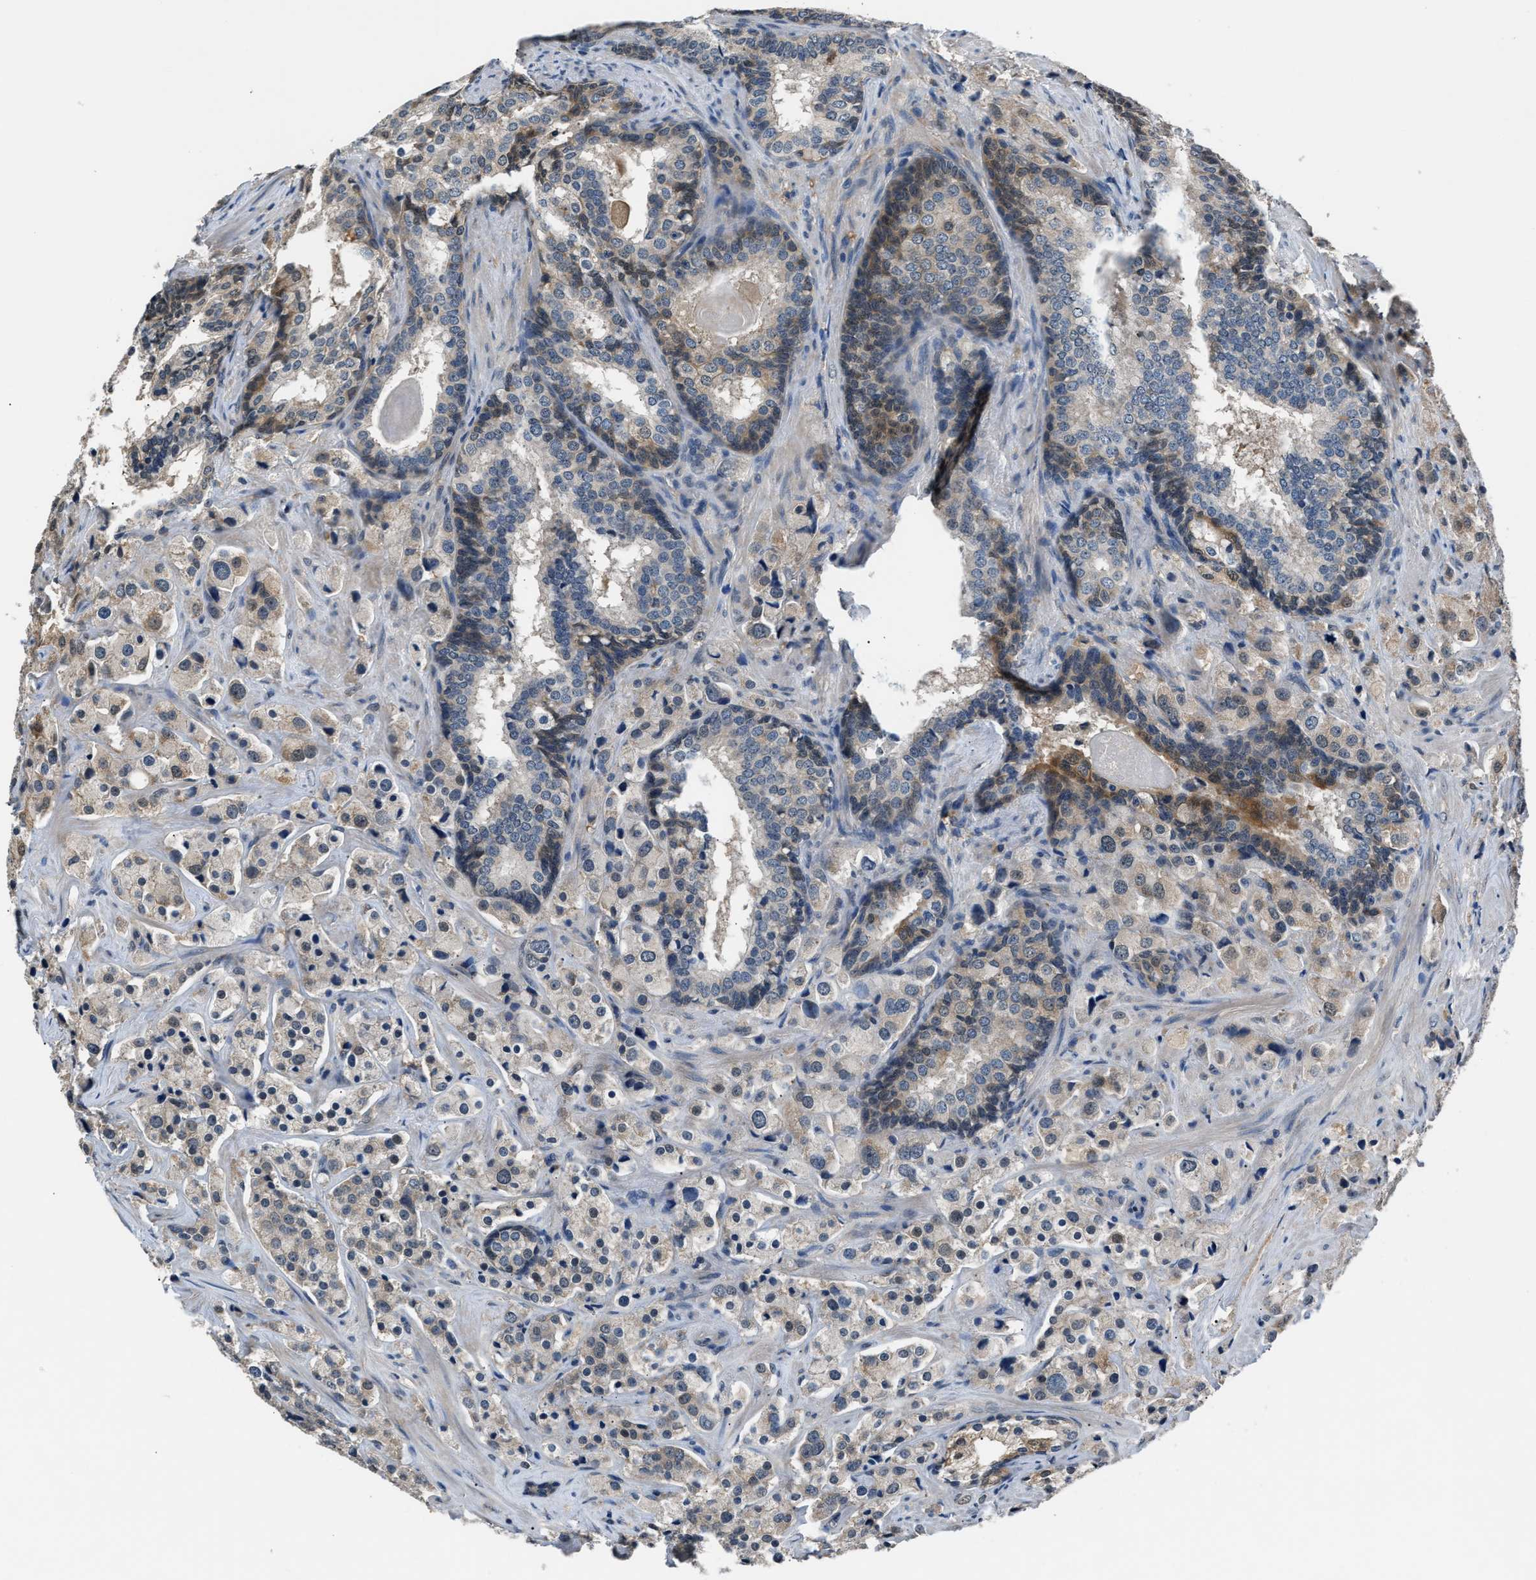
{"staining": {"intensity": "weak", "quantity": "<25%", "location": "cytoplasmic/membranous"}, "tissue": "prostate cancer", "cell_type": "Tumor cells", "image_type": "cancer", "snomed": [{"axis": "morphology", "description": "Adenocarcinoma, Medium grade"}, {"axis": "topography", "description": "Prostate"}], "caption": "IHC of prostate adenocarcinoma (medium-grade) reveals no expression in tumor cells.", "gene": "TP53I3", "patient": {"sex": "male", "age": 70}}